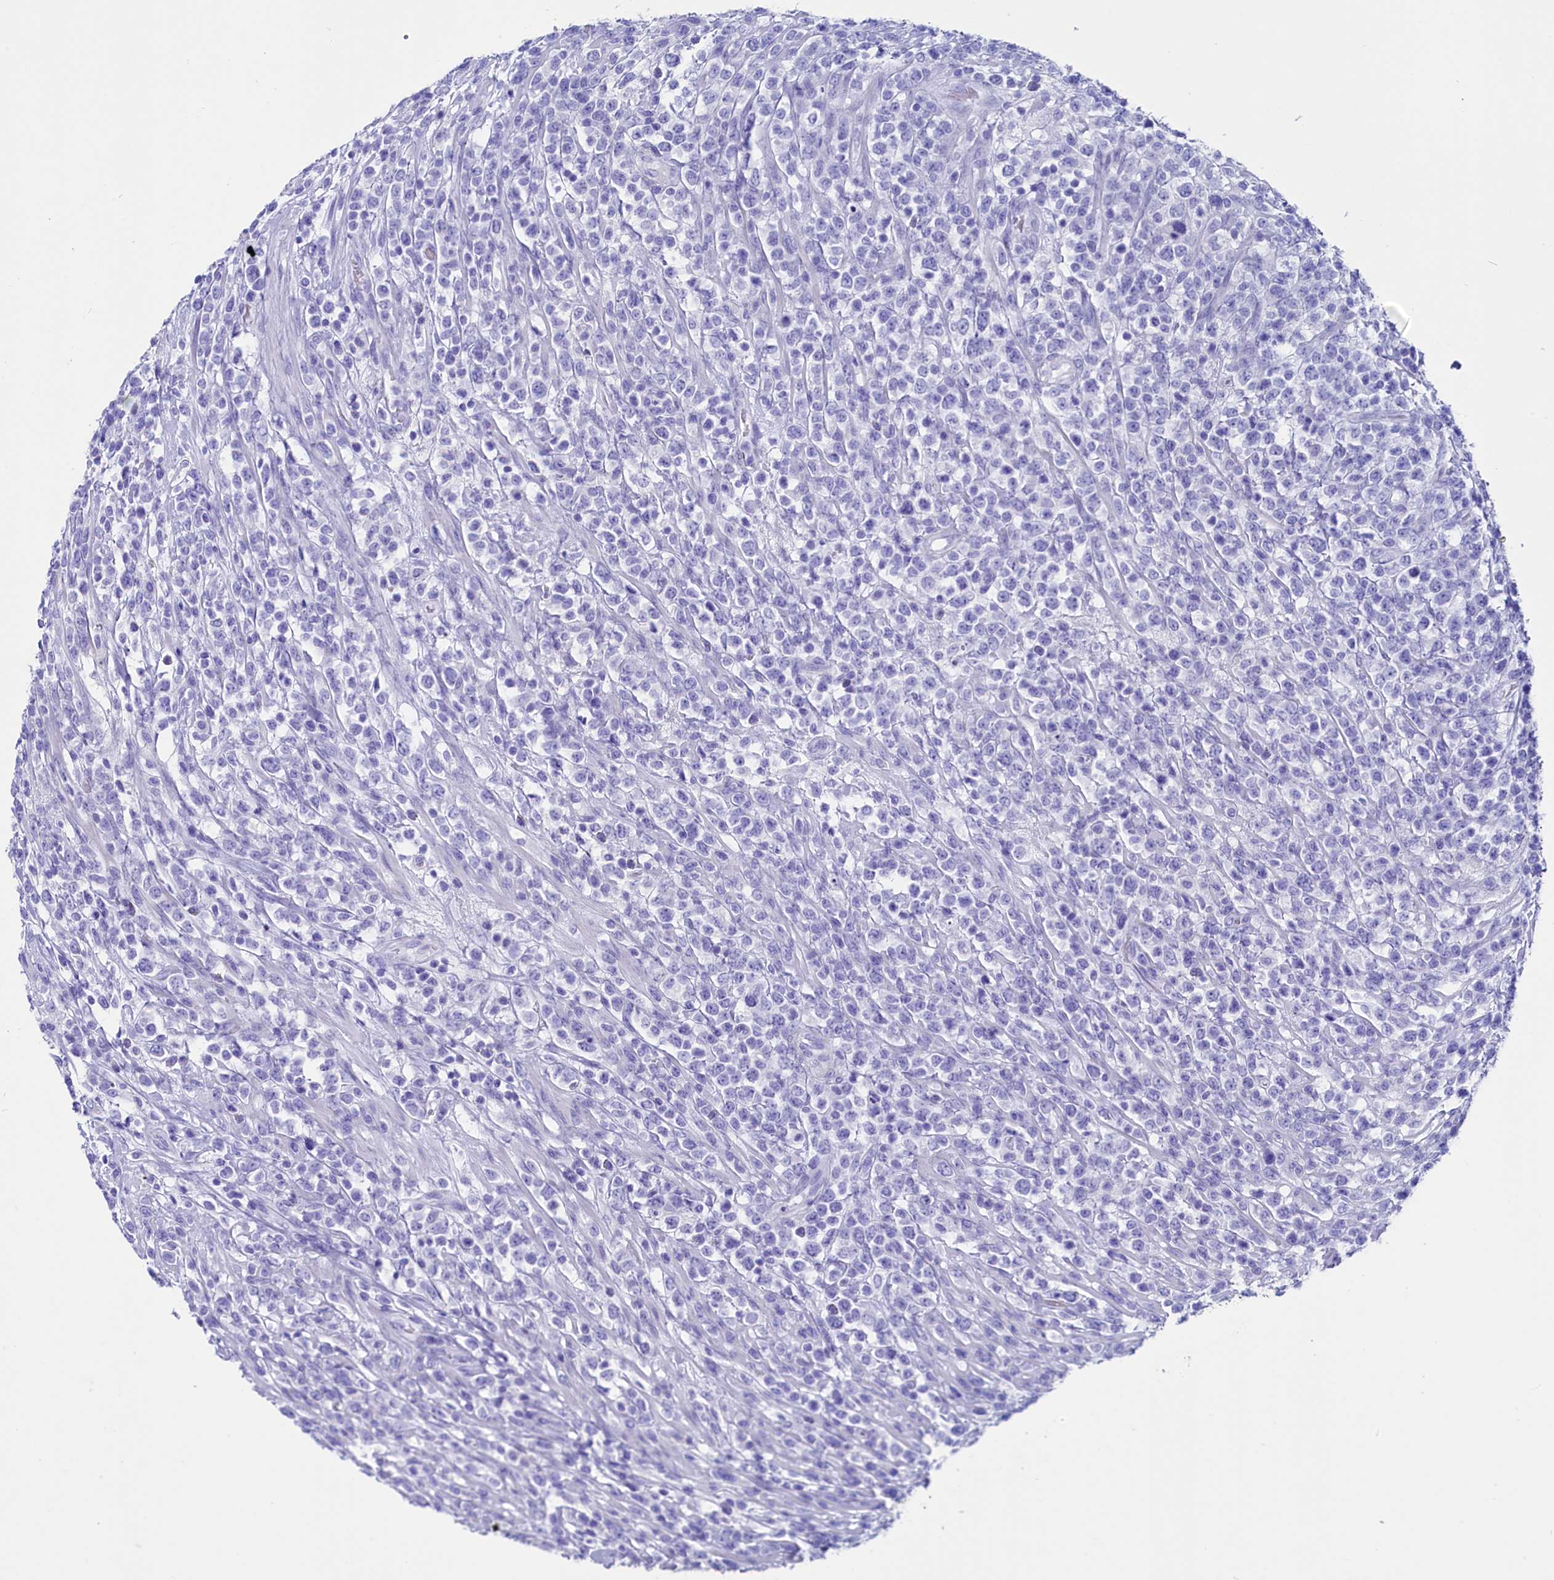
{"staining": {"intensity": "negative", "quantity": "none", "location": "none"}, "tissue": "lymphoma", "cell_type": "Tumor cells", "image_type": "cancer", "snomed": [{"axis": "morphology", "description": "Malignant lymphoma, non-Hodgkin's type, High grade"}, {"axis": "topography", "description": "Colon"}], "caption": "High-grade malignant lymphoma, non-Hodgkin's type was stained to show a protein in brown. There is no significant expression in tumor cells.", "gene": "ANKRD29", "patient": {"sex": "female", "age": 53}}